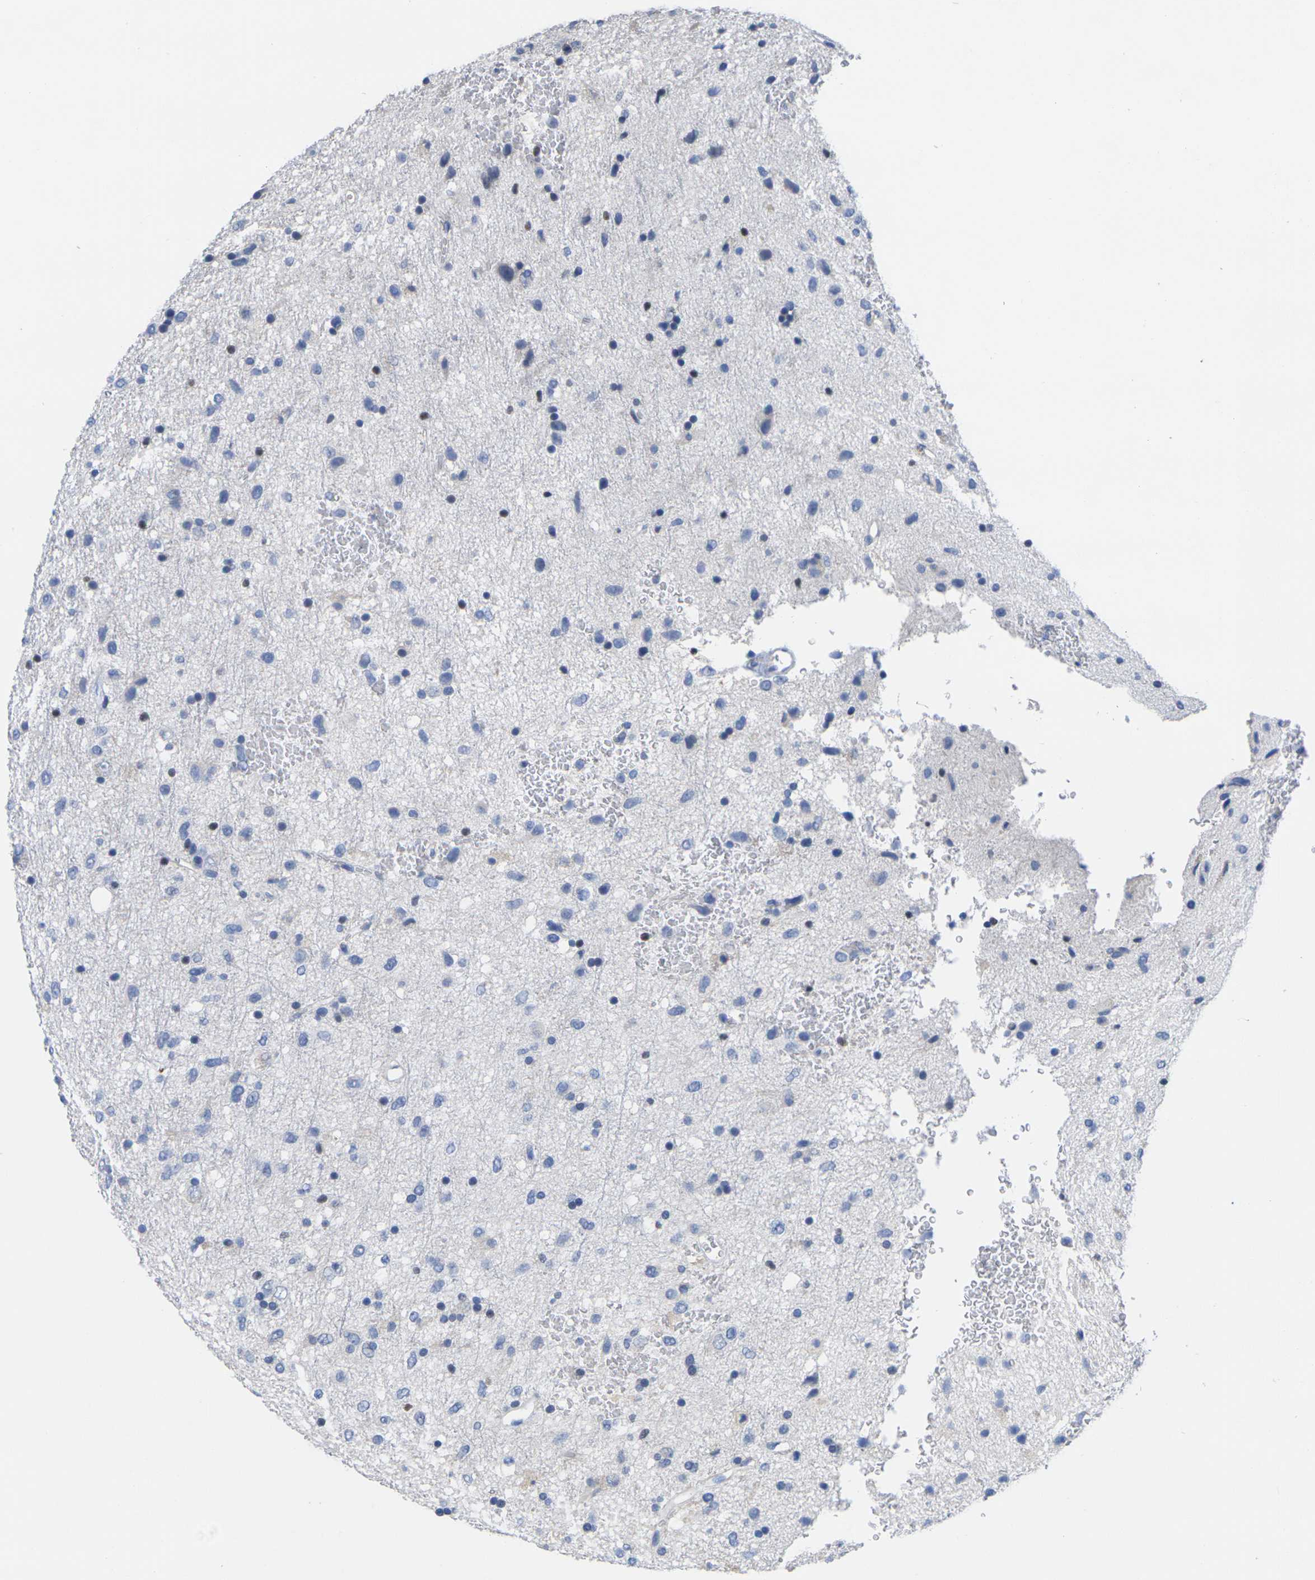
{"staining": {"intensity": "negative", "quantity": "none", "location": "none"}, "tissue": "glioma", "cell_type": "Tumor cells", "image_type": "cancer", "snomed": [{"axis": "morphology", "description": "Glioma, malignant, Low grade"}, {"axis": "topography", "description": "Brain"}], "caption": "Photomicrograph shows no protein positivity in tumor cells of low-grade glioma (malignant) tissue.", "gene": "IKZF1", "patient": {"sex": "male", "age": 77}}